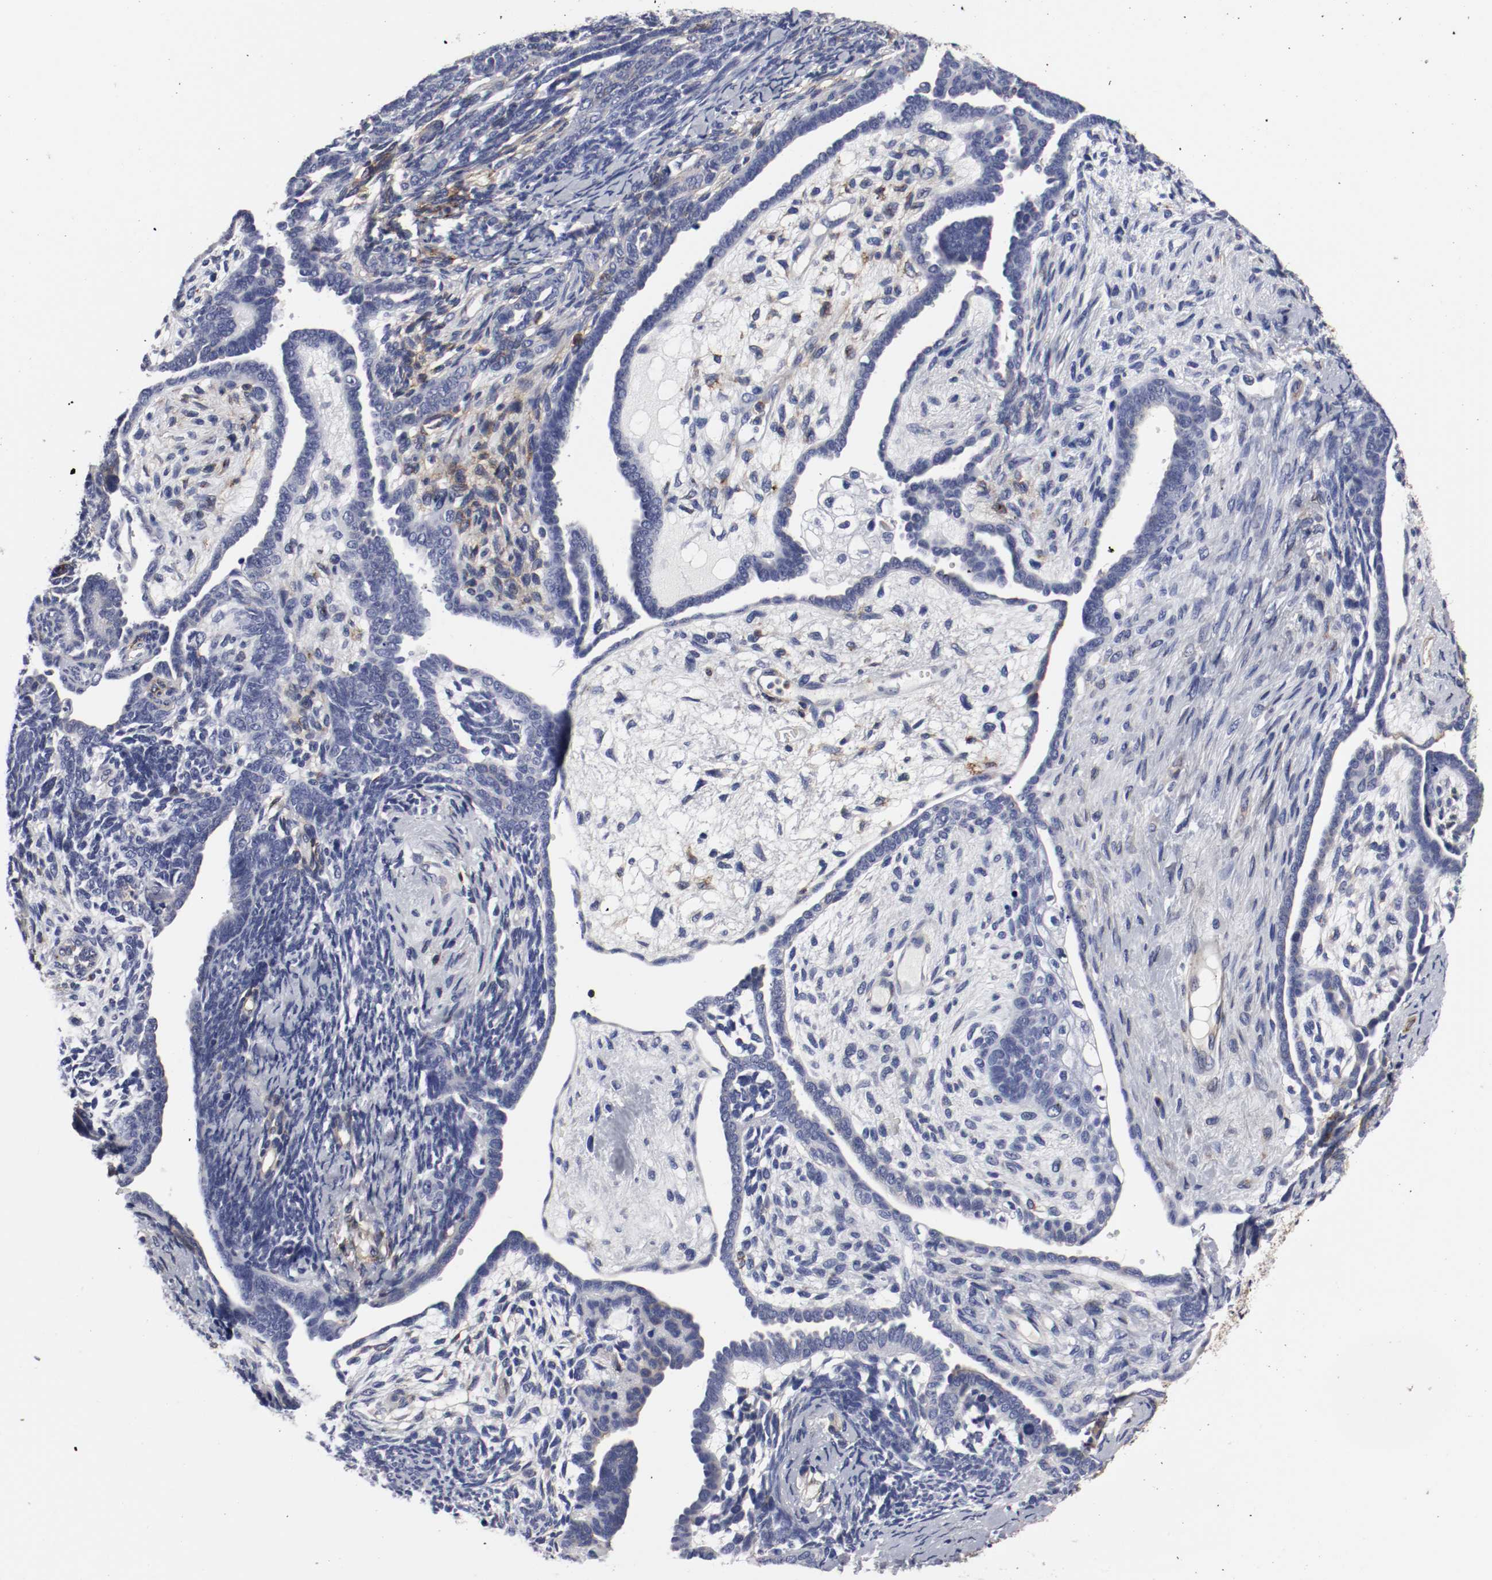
{"staining": {"intensity": "negative", "quantity": "none", "location": "none"}, "tissue": "endometrial cancer", "cell_type": "Tumor cells", "image_type": "cancer", "snomed": [{"axis": "morphology", "description": "Neoplasm, malignant, NOS"}, {"axis": "topography", "description": "Endometrium"}], "caption": "Immunohistochemistry image of neoplastic tissue: endometrial malignant neoplasm stained with DAB demonstrates no significant protein expression in tumor cells.", "gene": "IFITM1", "patient": {"sex": "female", "age": 74}}